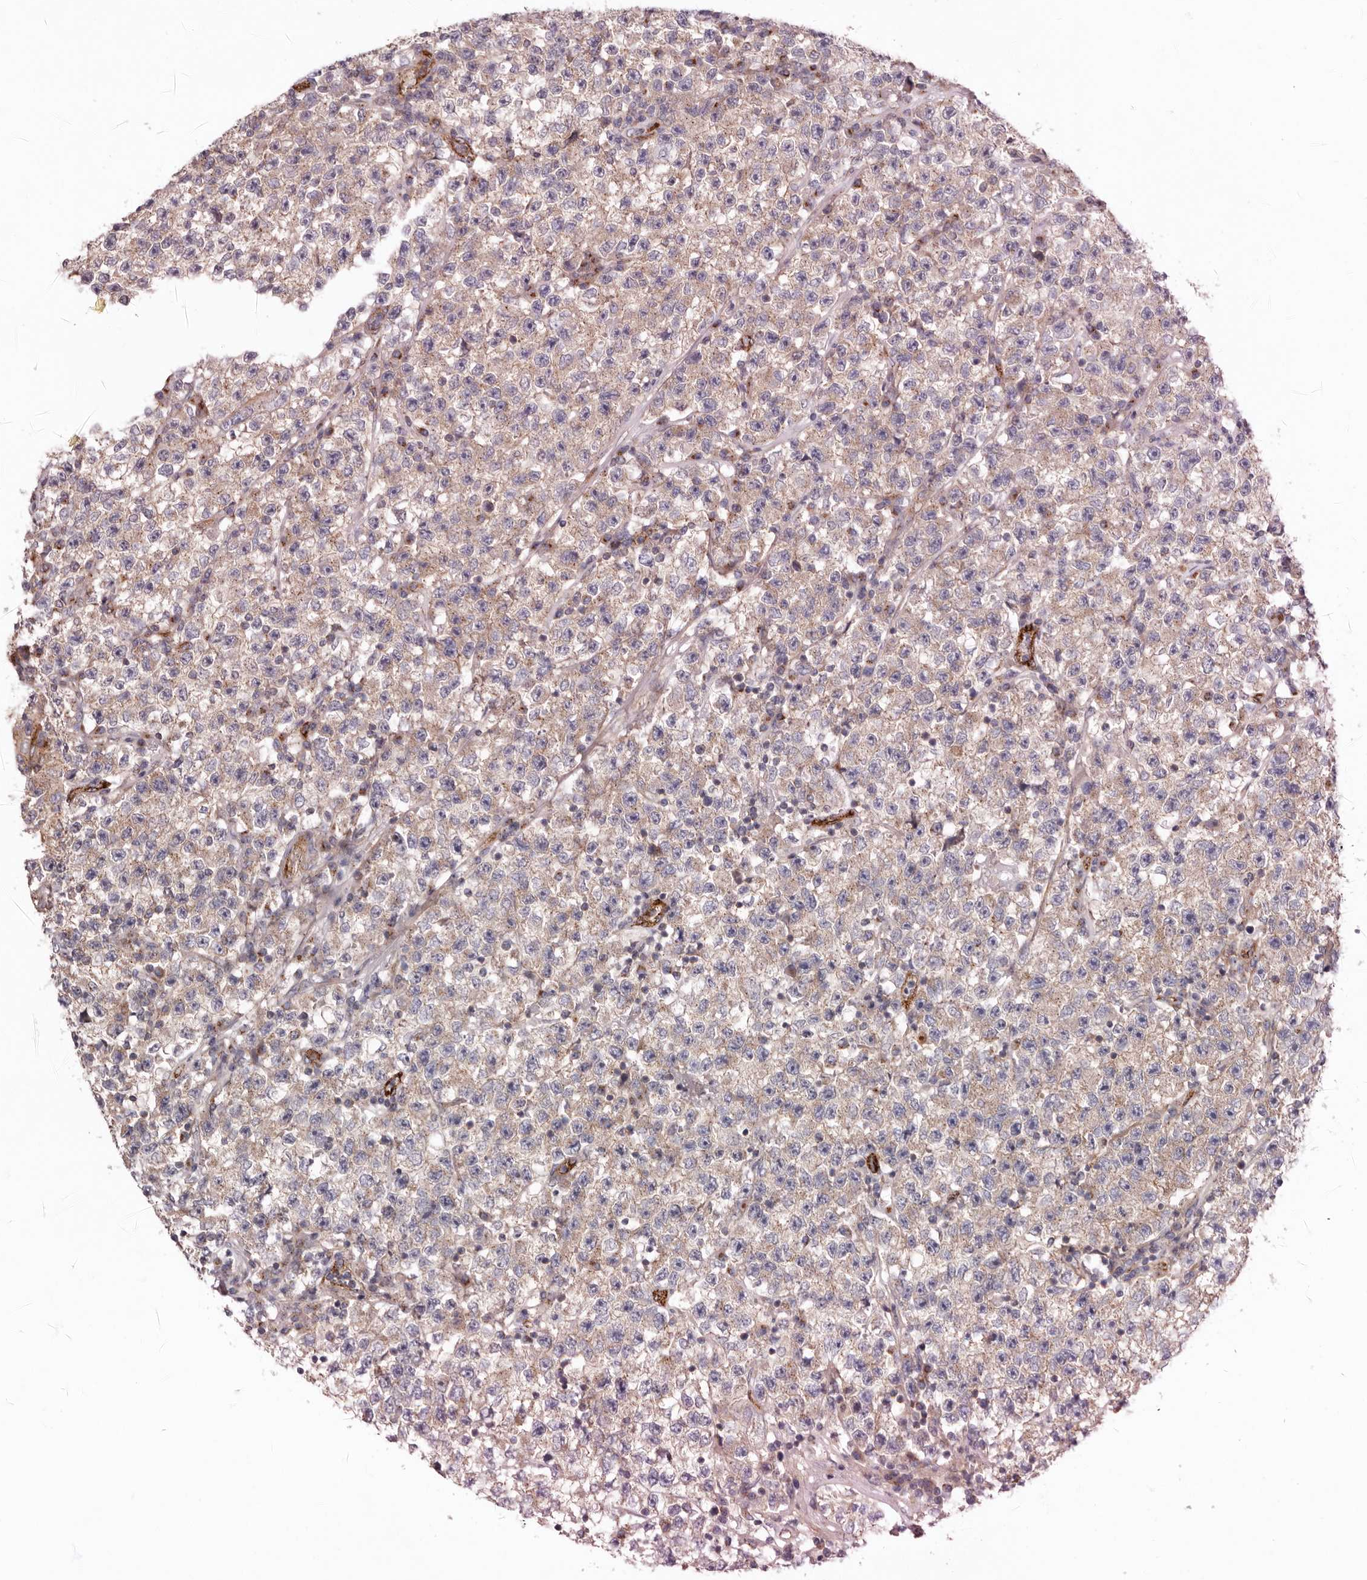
{"staining": {"intensity": "moderate", "quantity": "25%-75%", "location": "cytoplasmic/membranous"}, "tissue": "testis cancer", "cell_type": "Tumor cells", "image_type": "cancer", "snomed": [{"axis": "morphology", "description": "Seminoma, NOS"}, {"axis": "topography", "description": "Testis"}], "caption": "Approximately 25%-75% of tumor cells in testis cancer exhibit moderate cytoplasmic/membranous protein expression as visualized by brown immunohistochemical staining.", "gene": "LUZP1", "patient": {"sex": "male", "age": 22}}